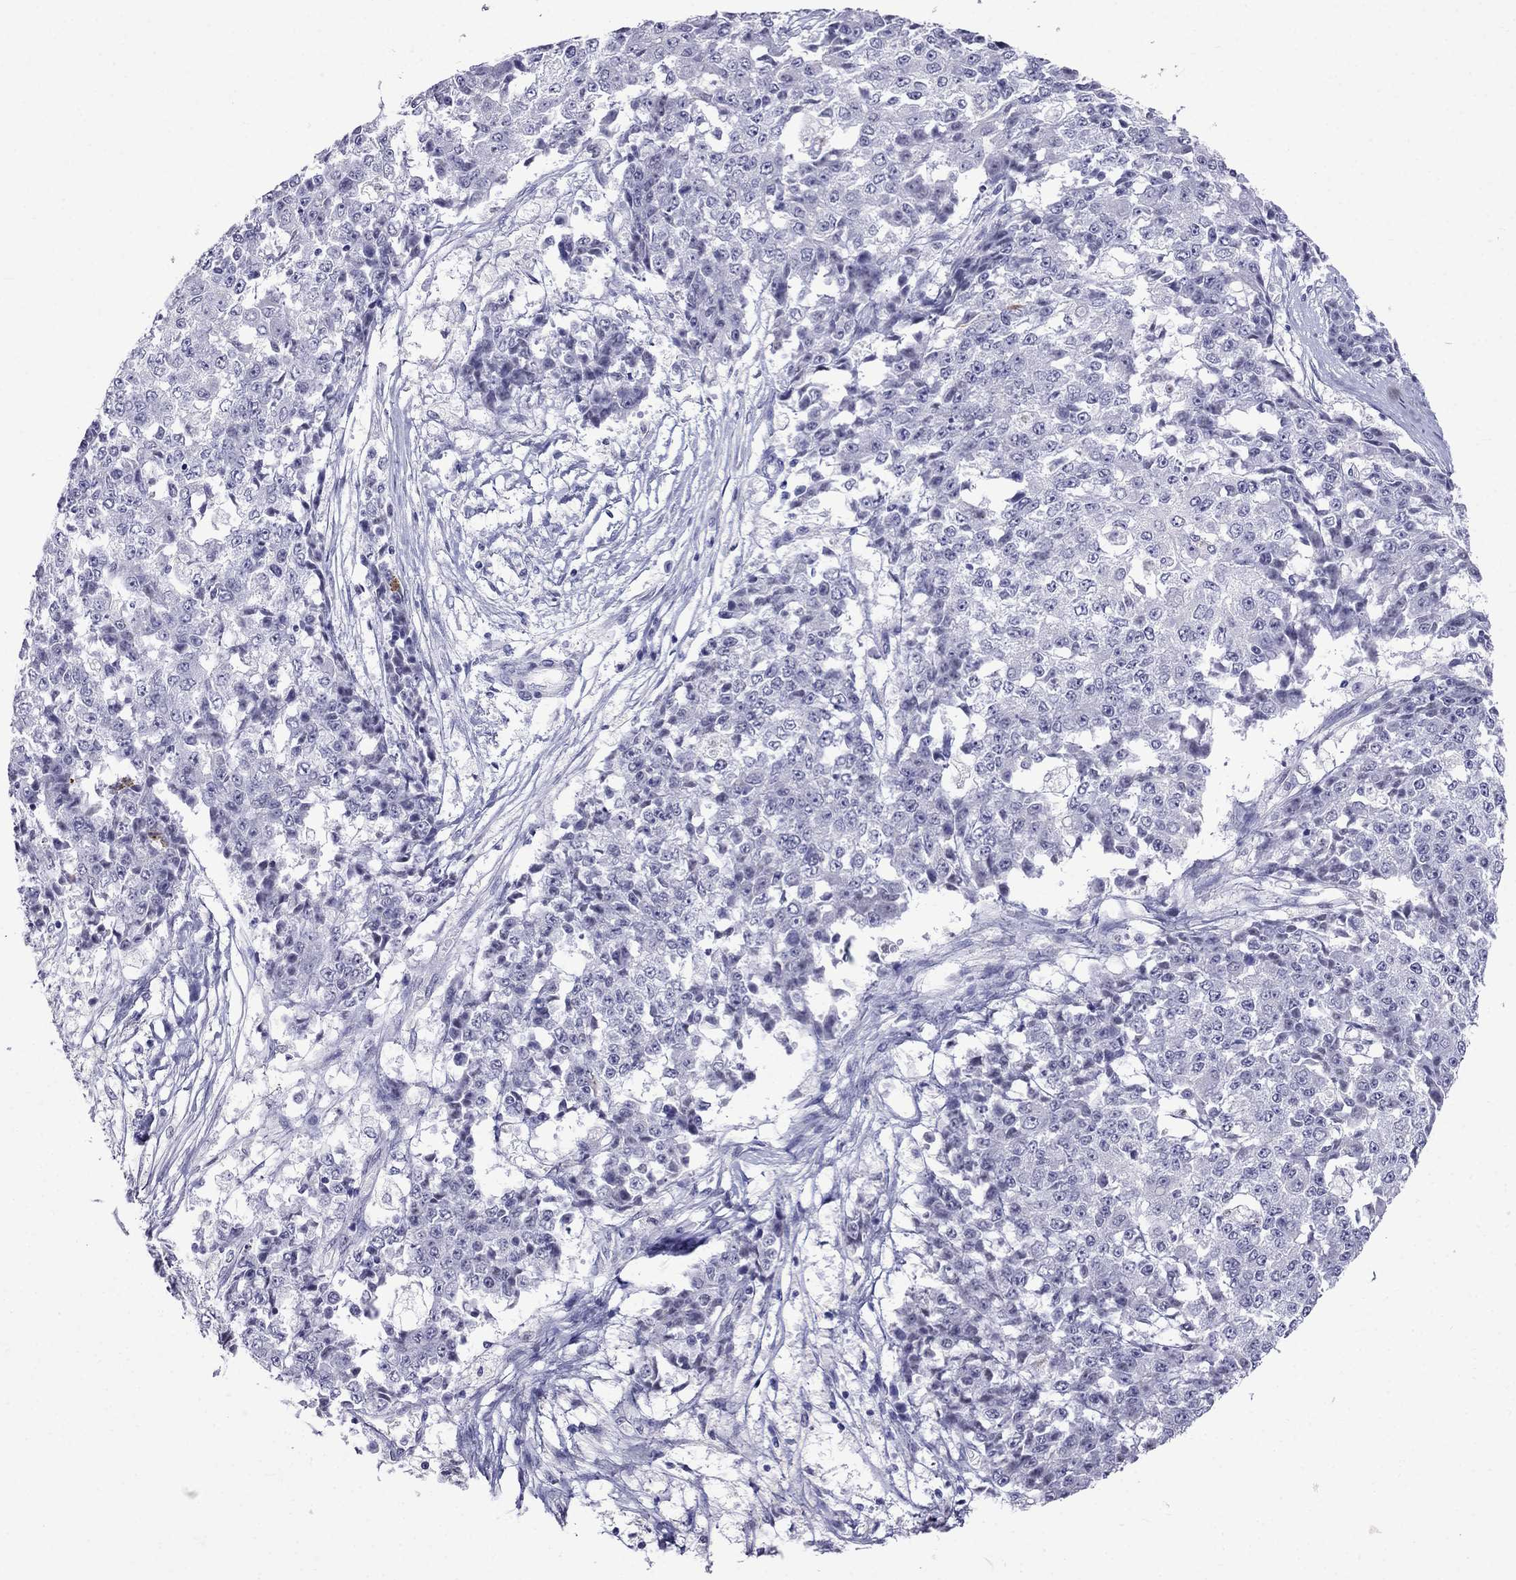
{"staining": {"intensity": "negative", "quantity": "none", "location": "none"}, "tissue": "ovarian cancer", "cell_type": "Tumor cells", "image_type": "cancer", "snomed": [{"axis": "morphology", "description": "Carcinoma, endometroid"}, {"axis": "topography", "description": "Ovary"}], "caption": "This image is of endometroid carcinoma (ovarian) stained with IHC to label a protein in brown with the nuclei are counter-stained blue. There is no positivity in tumor cells.", "gene": "MGP", "patient": {"sex": "female", "age": 42}}